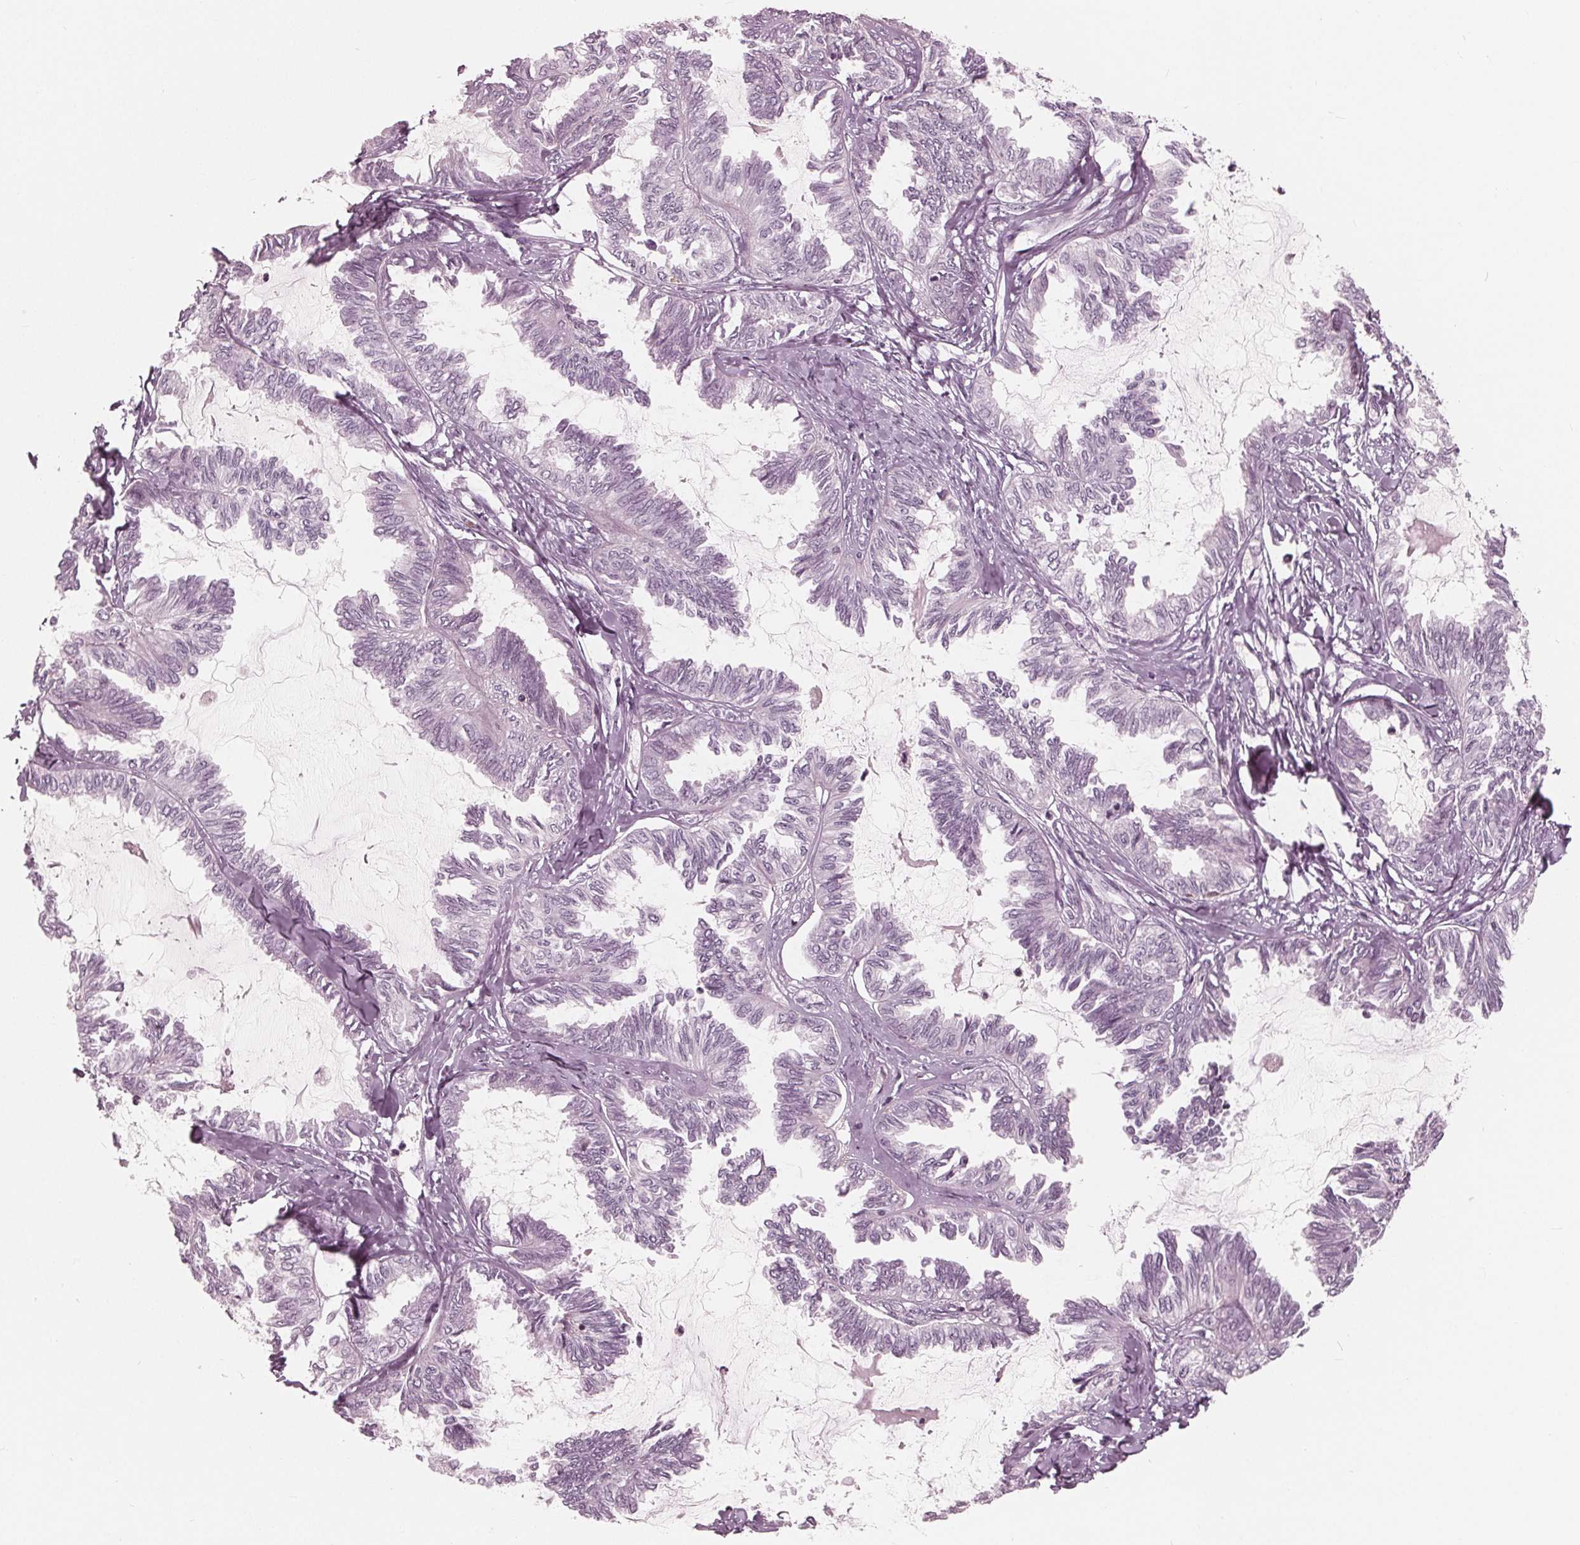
{"staining": {"intensity": "negative", "quantity": "none", "location": "none"}, "tissue": "ovarian cancer", "cell_type": "Tumor cells", "image_type": "cancer", "snomed": [{"axis": "morphology", "description": "Carcinoma, endometroid"}, {"axis": "topography", "description": "Ovary"}], "caption": "Ovarian endometroid carcinoma stained for a protein using immunohistochemistry reveals no positivity tumor cells.", "gene": "ING3", "patient": {"sex": "female", "age": 70}}